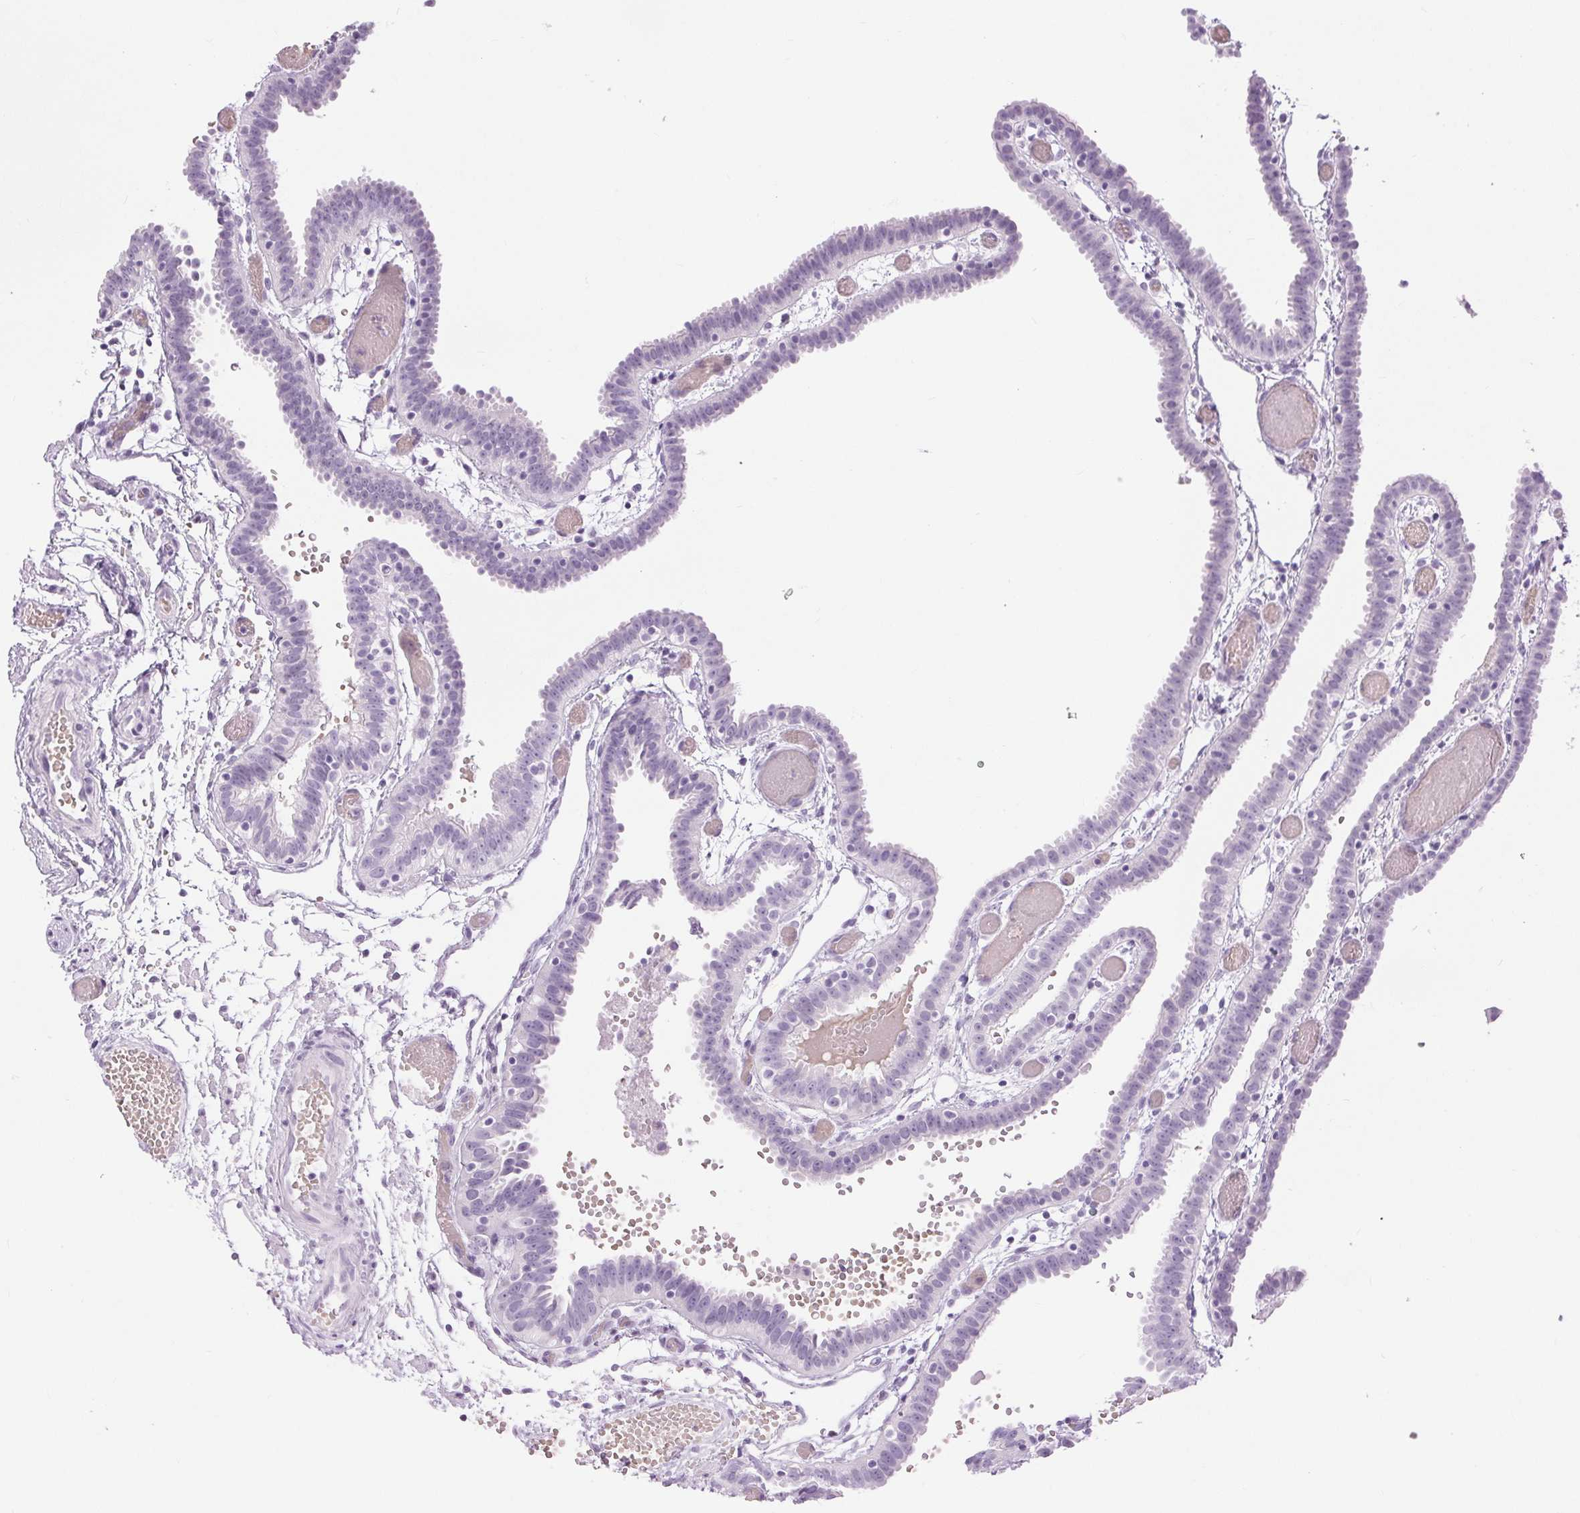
{"staining": {"intensity": "negative", "quantity": "none", "location": "none"}, "tissue": "fallopian tube", "cell_type": "Glandular cells", "image_type": "normal", "snomed": [{"axis": "morphology", "description": "Normal tissue, NOS"}, {"axis": "topography", "description": "Fallopian tube"}], "caption": "This is a histopathology image of immunohistochemistry (IHC) staining of unremarkable fallopian tube, which shows no staining in glandular cells. The staining was performed using DAB (3,3'-diaminobenzidine) to visualize the protein expression in brown, while the nuclei were stained in blue with hematoxylin (Magnification: 20x).", "gene": "BEND2", "patient": {"sex": "female", "age": 37}}